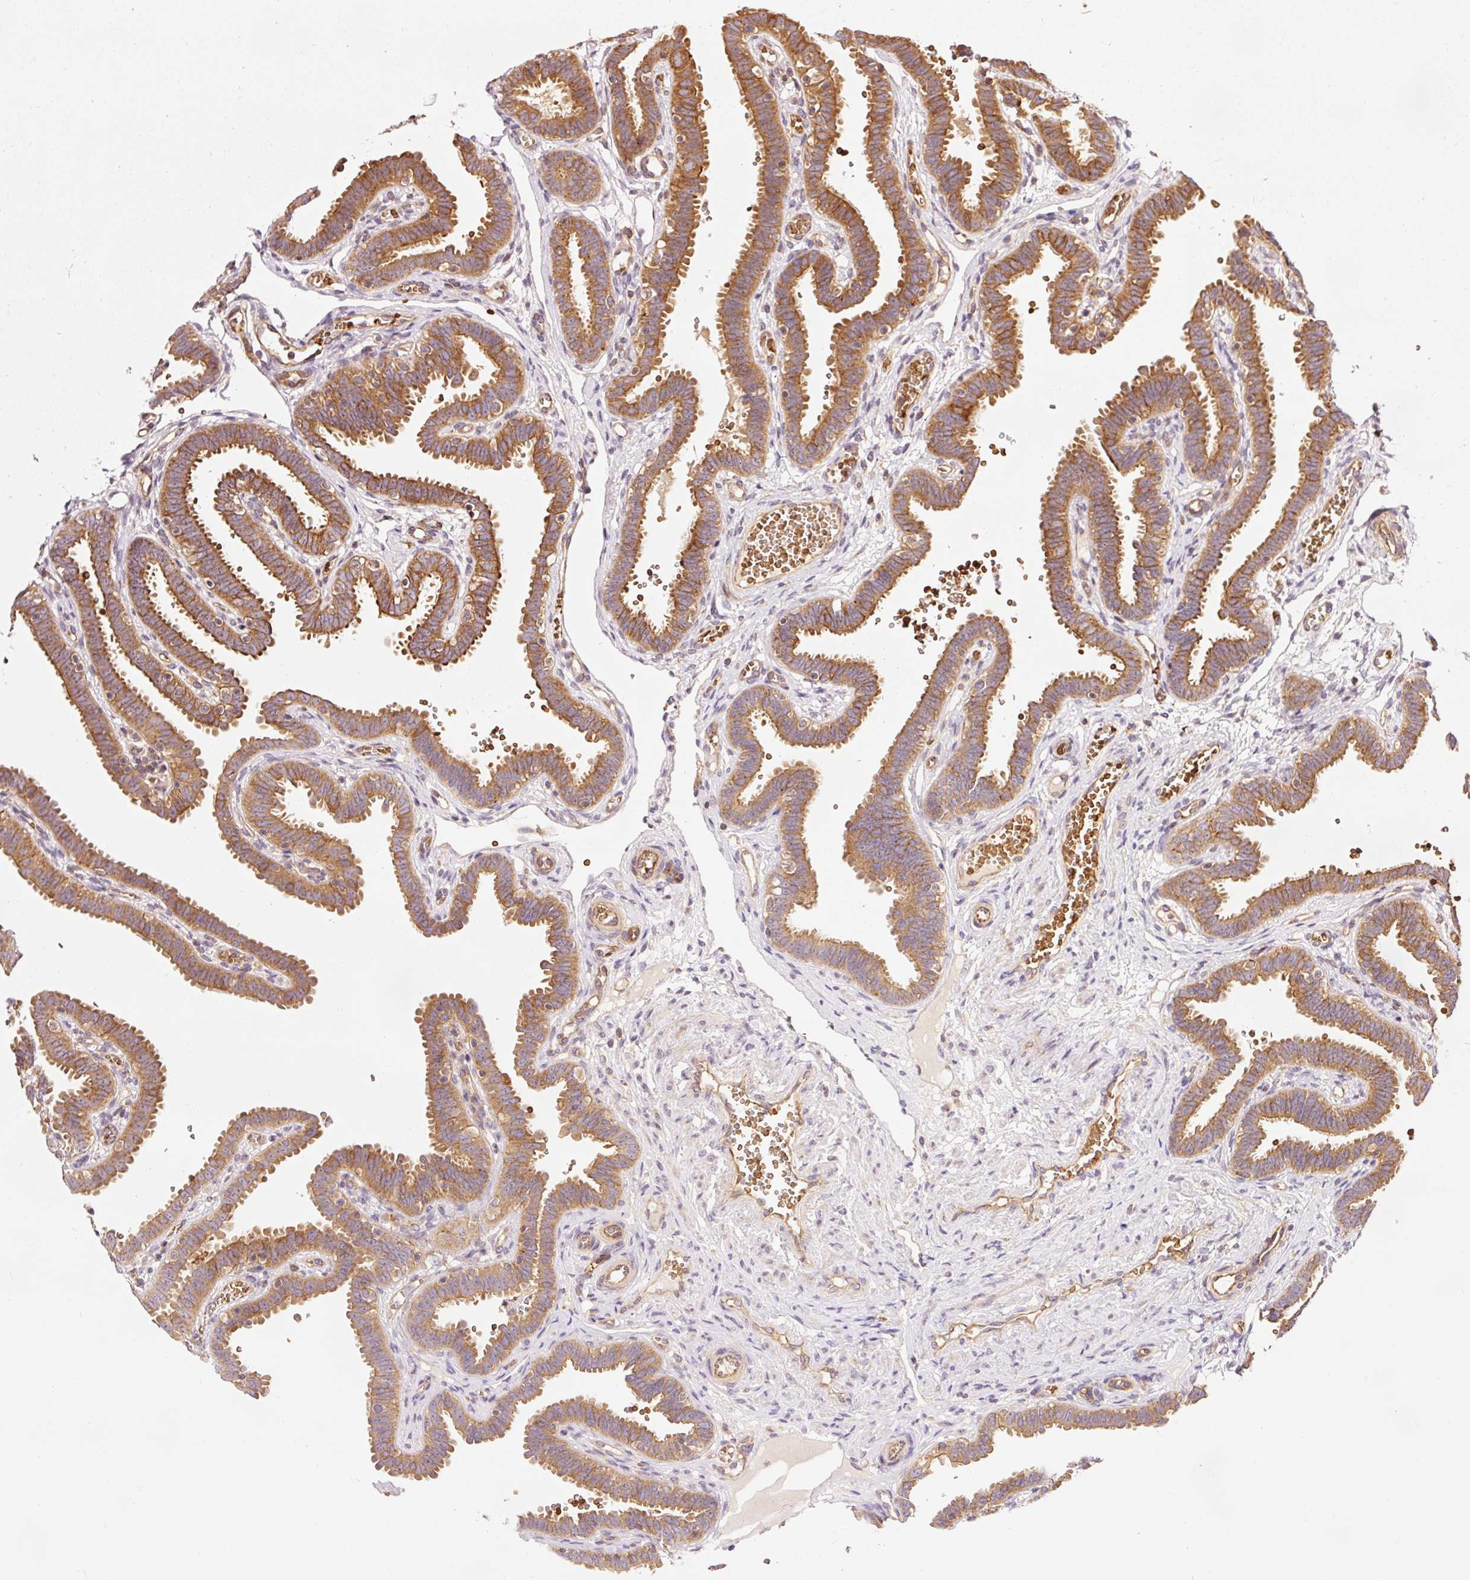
{"staining": {"intensity": "strong", "quantity": ">75%", "location": "cytoplasmic/membranous"}, "tissue": "fallopian tube", "cell_type": "Glandular cells", "image_type": "normal", "snomed": [{"axis": "morphology", "description": "Normal tissue, NOS"}, {"axis": "topography", "description": "Fallopian tube"}], "caption": "Approximately >75% of glandular cells in normal human fallopian tube exhibit strong cytoplasmic/membranous protein staining as visualized by brown immunohistochemical staining.", "gene": "ADCY4", "patient": {"sex": "female", "age": 37}}